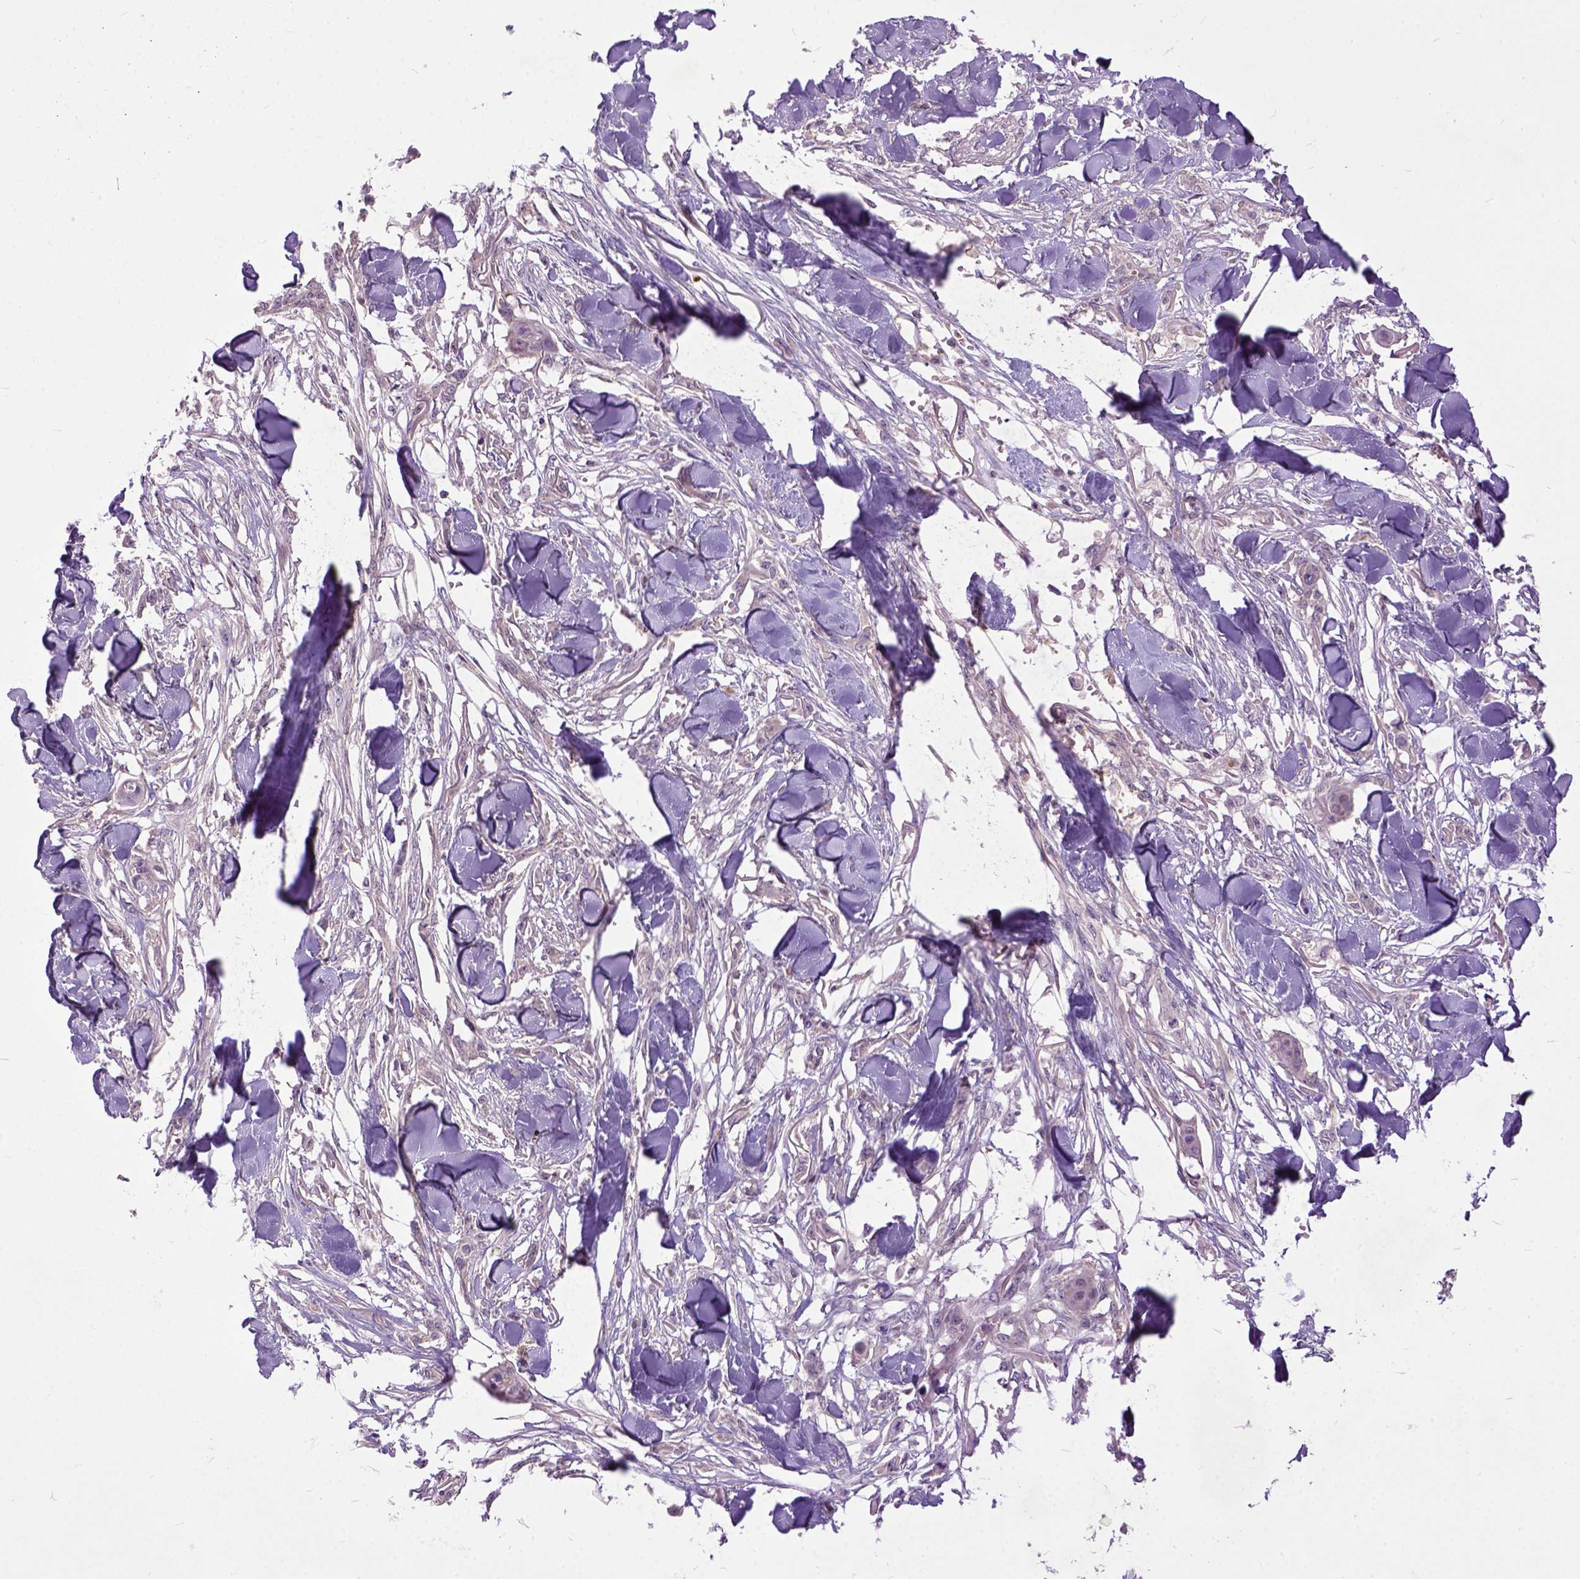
{"staining": {"intensity": "negative", "quantity": "none", "location": "none"}, "tissue": "skin cancer", "cell_type": "Tumor cells", "image_type": "cancer", "snomed": [{"axis": "morphology", "description": "Squamous cell carcinoma, NOS"}, {"axis": "topography", "description": "Skin"}], "caption": "Immunohistochemical staining of human skin squamous cell carcinoma demonstrates no significant staining in tumor cells.", "gene": "CPNE1", "patient": {"sex": "female", "age": 59}}